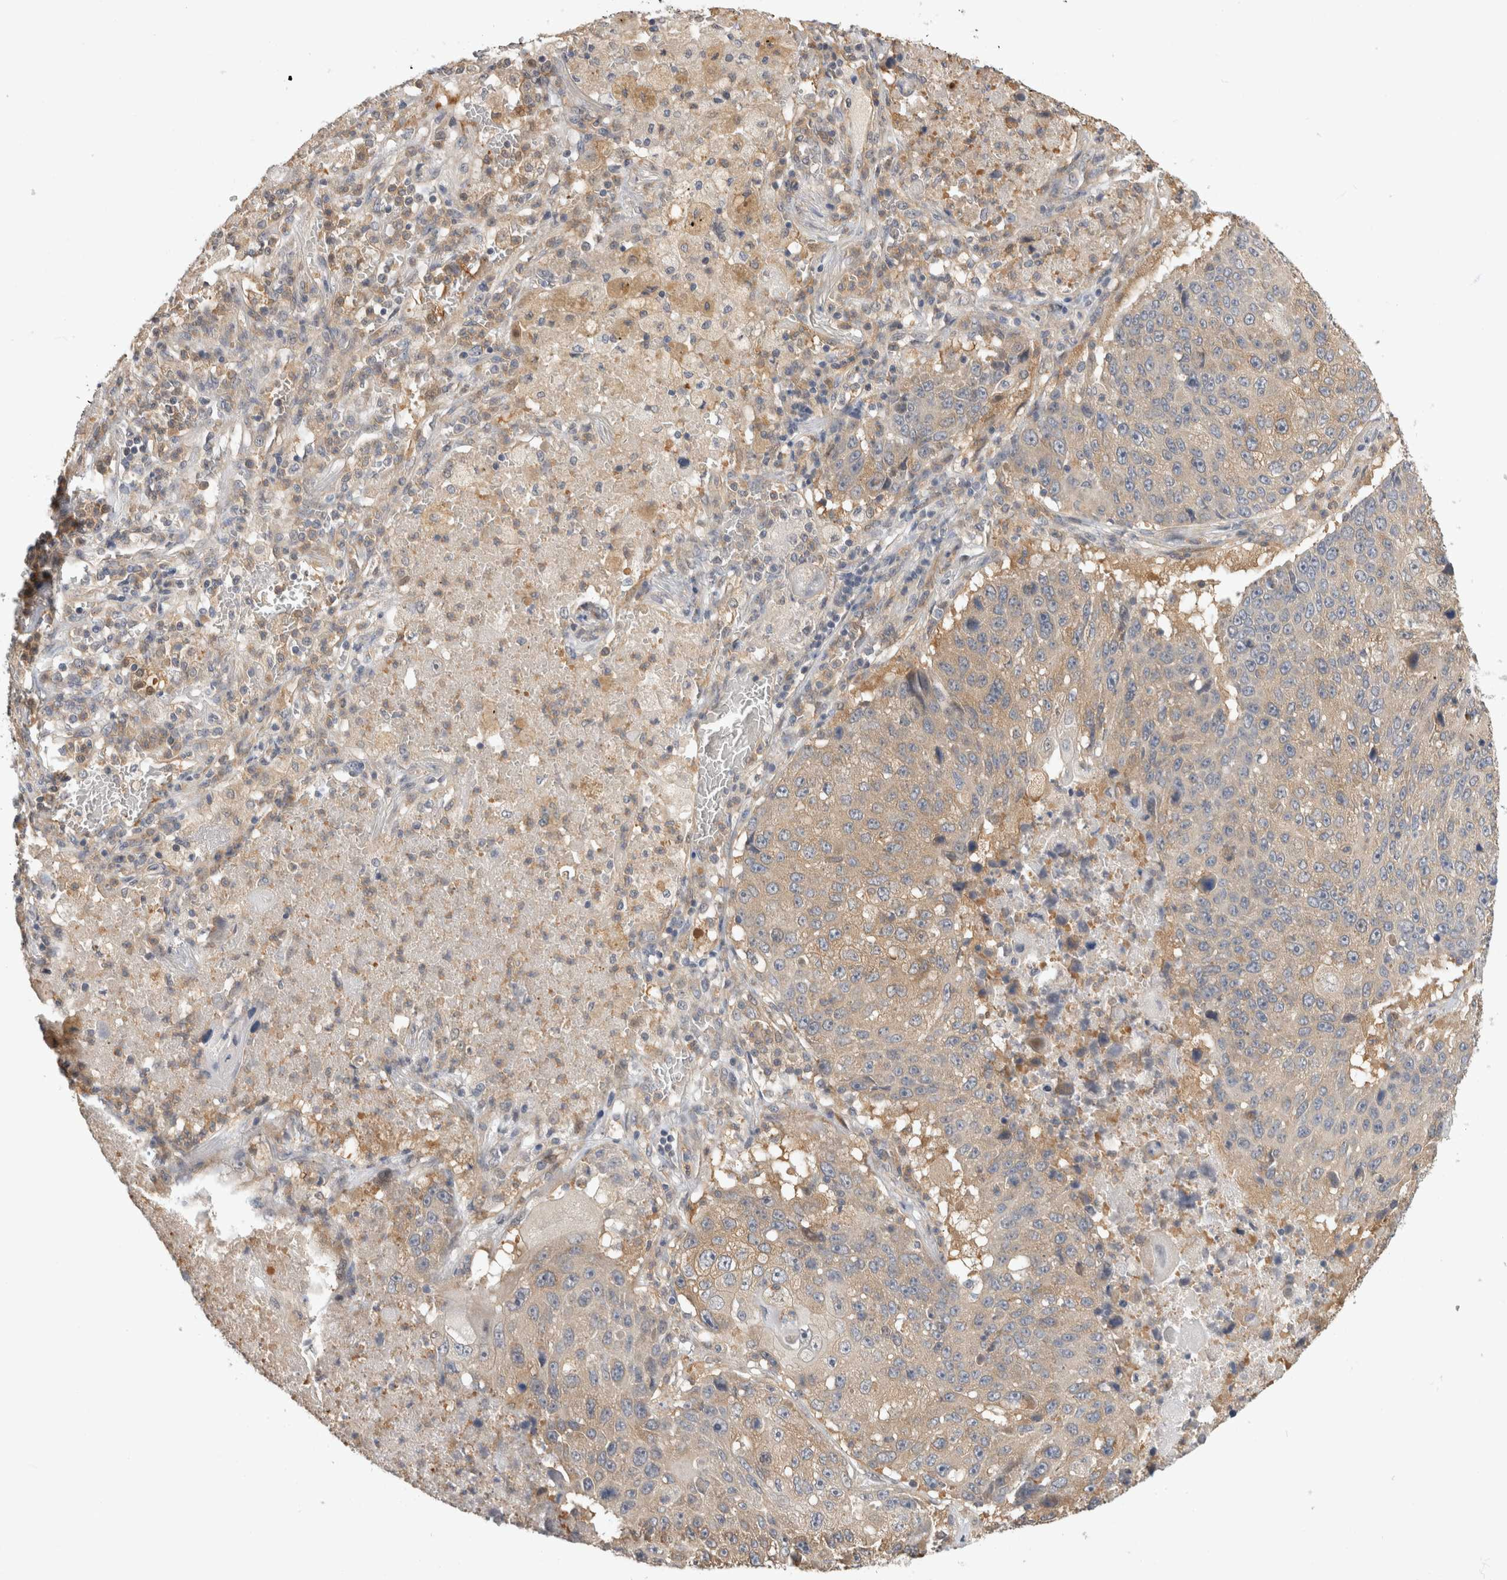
{"staining": {"intensity": "weak", "quantity": "25%-75%", "location": "cytoplasmic/membranous"}, "tissue": "lung cancer", "cell_type": "Tumor cells", "image_type": "cancer", "snomed": [{"axis": "morphology", "description": "Squamous cell carcinoma, NOS"}, {"axis": "topography", "description": "Lung"}], "caption": "A low amount of weak cytoplasmic/membranous positivity is present in approximately 25%-75% of tumor cells in lung squamous cell carcinoma tissue. (DAB IHC, brown staining for protein, blue staining for nuclei).", "gene": "PGM1", "patient": {"sex": "male", "age": 61}}